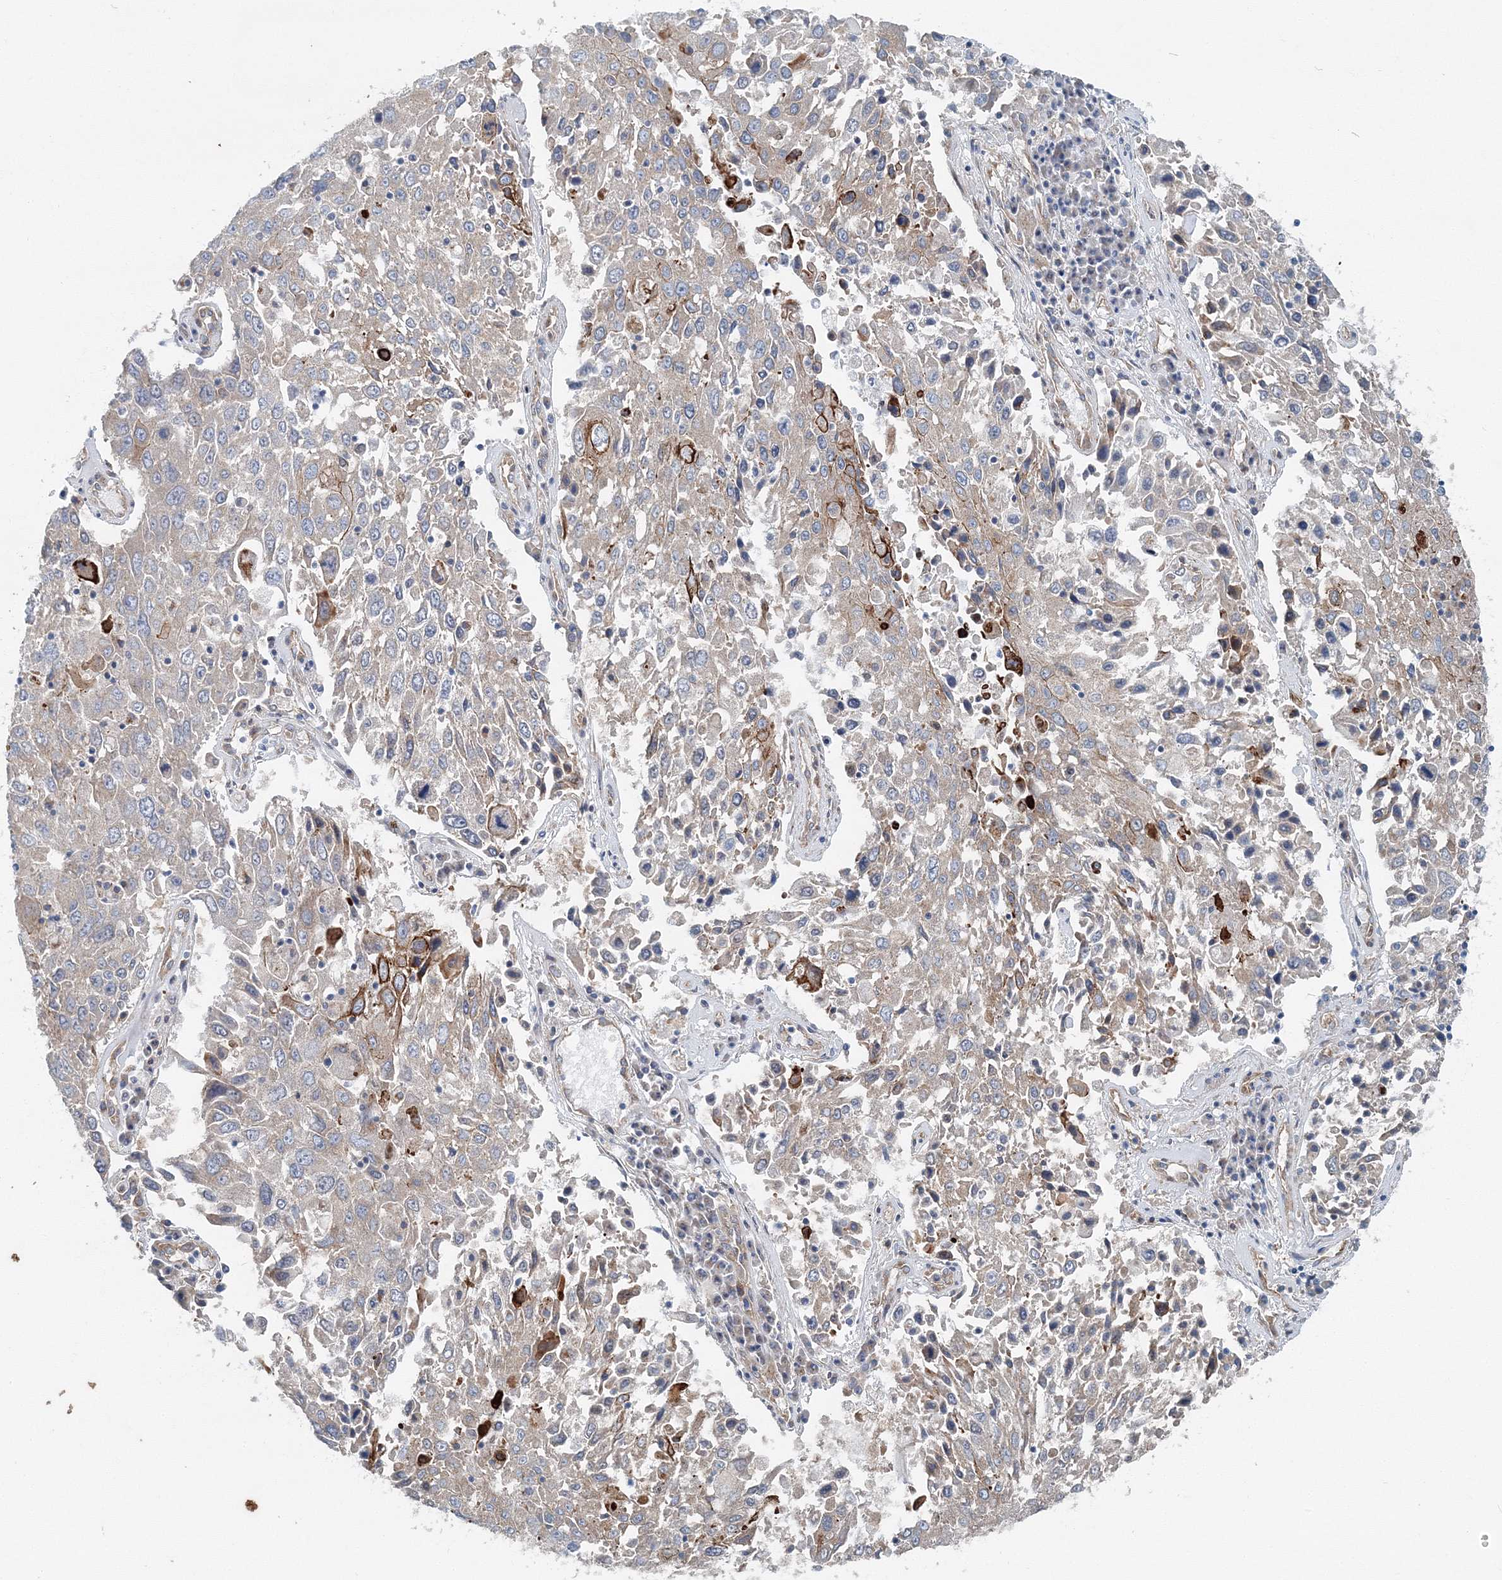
{"staining": {"intensity": "weak", "quantity": ">75%", "location": "cytoplasmic/membranous"}, "tissue": "lung cancer", "cell_type": "Tumor cells", "image_type": "cancer", "snomed": [{"axis": "morphology", "description": "Squamous cell carcinoma, NOS"}, {"axis": "topography", "description": "Lung"}], "caption": "Protein expression analysis of human lung squamous cell carcinoma reveals weak cytoplasmic/membranous staining in approximately >75% of tumor cells. Nuclei are stained in blue.", "gene": "MPHOSPH9", "patient": {"sex": "male", "age": 65}}